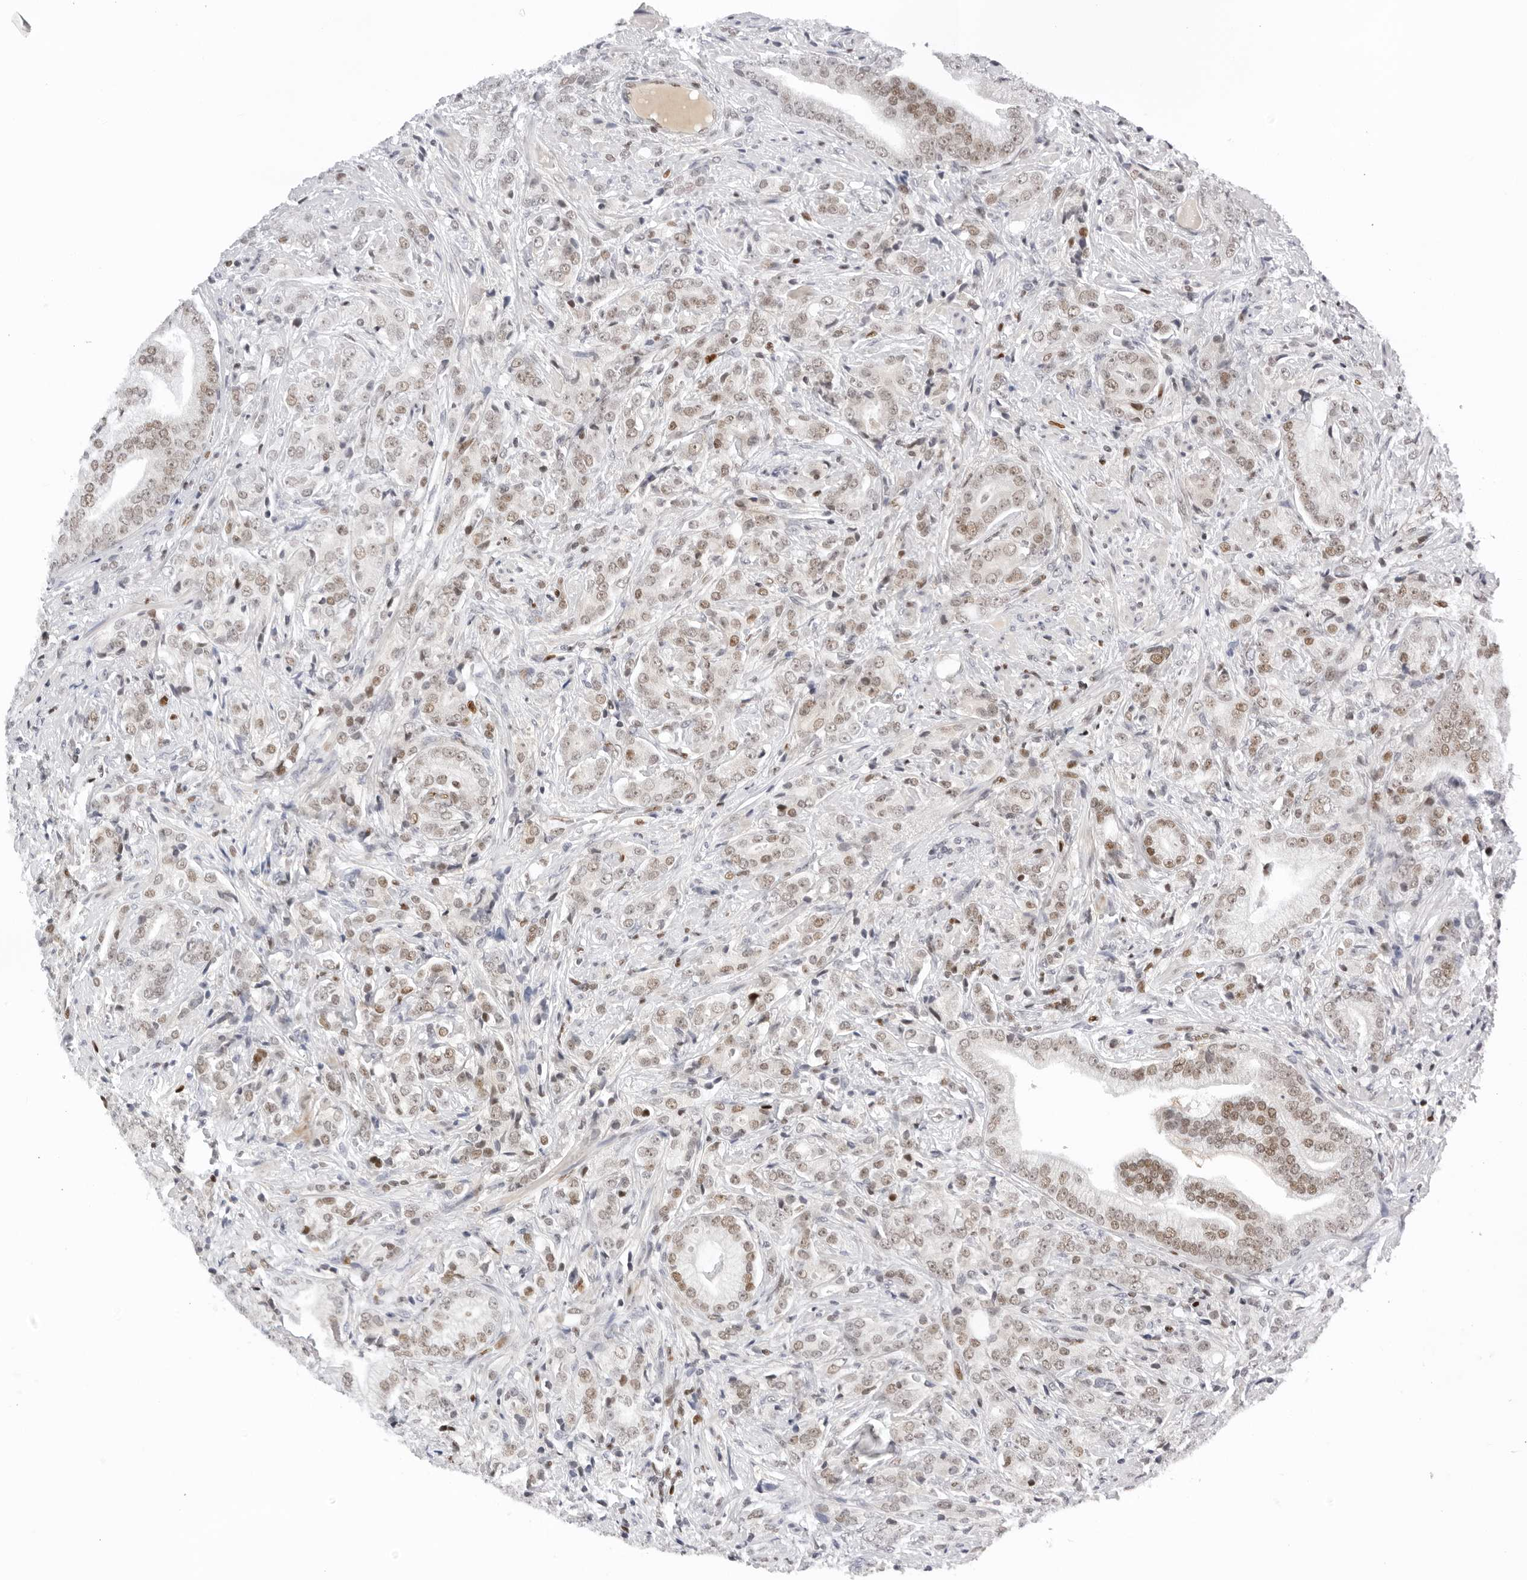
{"staining": {"intensity": "weak", "quantity": ">75%", "location": "nuclear"}, "tissue": "prostate cancer", "cell_type": "Tumor cells", "image_type": "cancer", "snomed": [{"axis": "morphology", "description": "Adenocarcinoma, High grade"}, {"axis": "topography", "description": "Prostate"}], "caption": "Protein staining demonstrates weak nuclear staining in about >75% of tumor cells in high-grade adenocarcinoma (prostate).", "gene": "OGG1", "patient": {"sex": "male", "age": 57}}